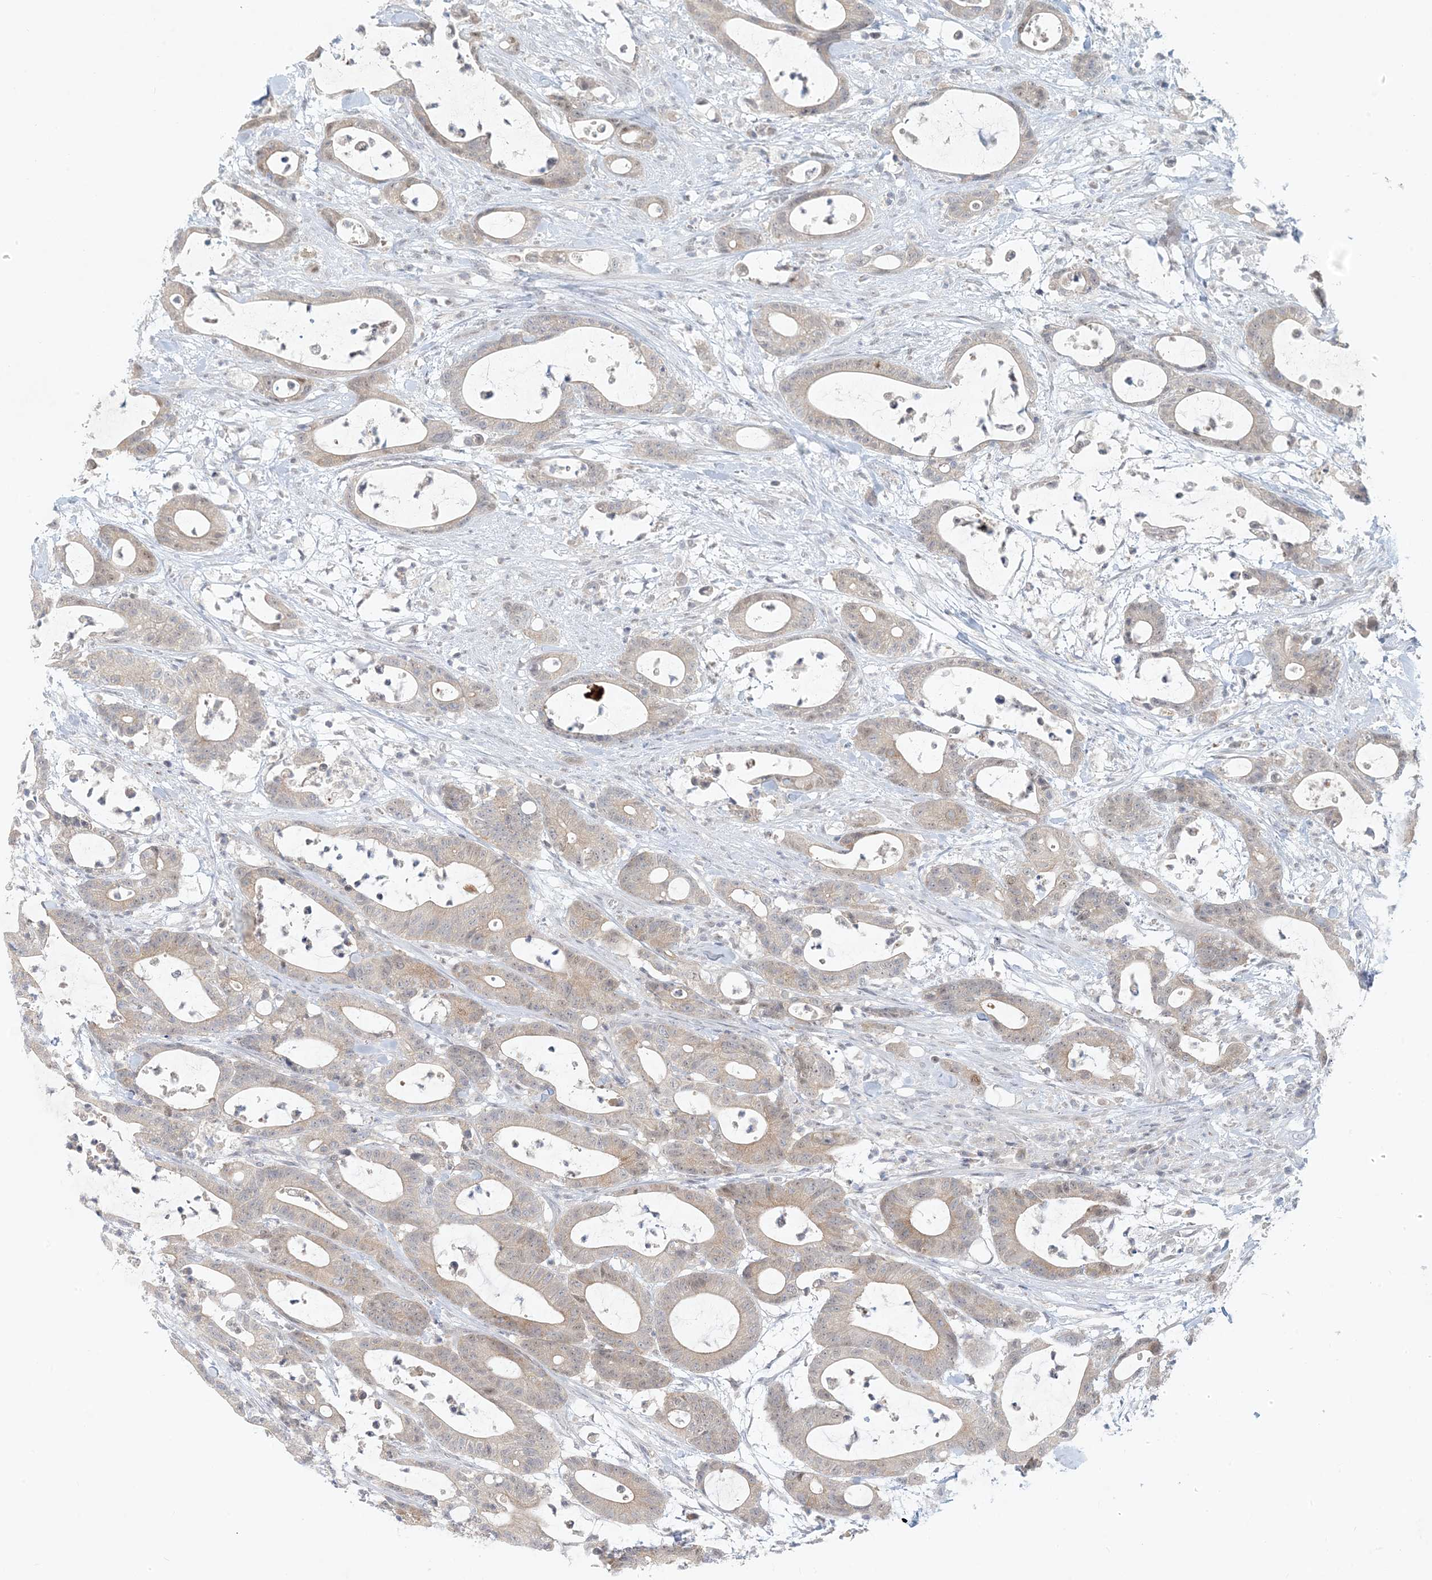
{"staining": {"intensity": "weak", "quantity": ">75%", "location": "cytoplasmic/membranous"}, "tissue": "colorectal cancer", "cell_type": "Tumor cells", "image_type": "cancer", "snomed": [{"axis": "morphology", "description": "Adenocarcinoma, NOS"}, {"axis": "topography", "description": "Colon"}], "caption": "IHC of human colorectal adenocarcinoma exhibits low levels of weak cytoplasmic/membranous positivity in approximately >75% of tumor cells.", "gene": "OBI1", "patient": {"sex": "female", "age": 84}}